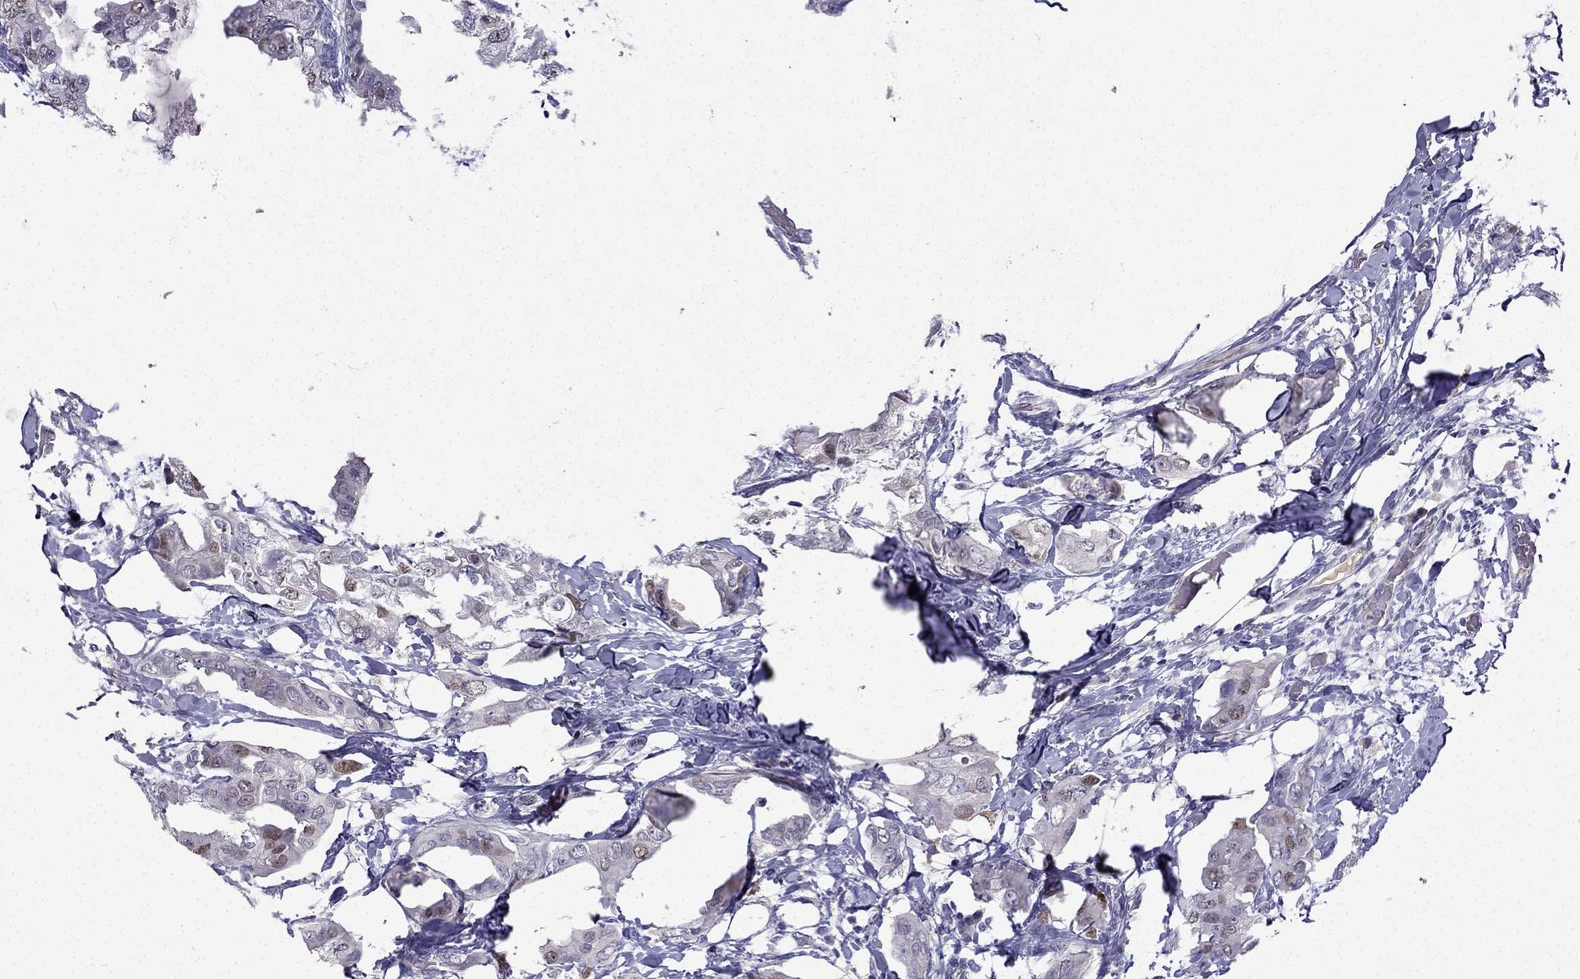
{"staining": {"intensity": "weak", "quantity": "<25%", "location": "nuclear"}, "tissue": "breast cancer", "cell_type": "Tumor cells", "image_type": "cancer", "snomed": [{"axis": "morphology", "description": "Normal tissue, NOS"}, {"axis": "morphology", "description": "Duct carcinoma"}, {"axis": "topography", "description": "Breast"}], "caption": "IHC micrograph of neoplastic tissue: human breast cancer stained with DAB demonstrates no significant protein expression in tumor cells. Brightfield microscopy of immunohistochemistry (IHC) stained with DAB (3,3'-diaminobenzidine) (brown) and hematoxylin (blue), captured at high magnification.", "gene": "UHRF1", "patient": {"sex": "female", "age": 40}}